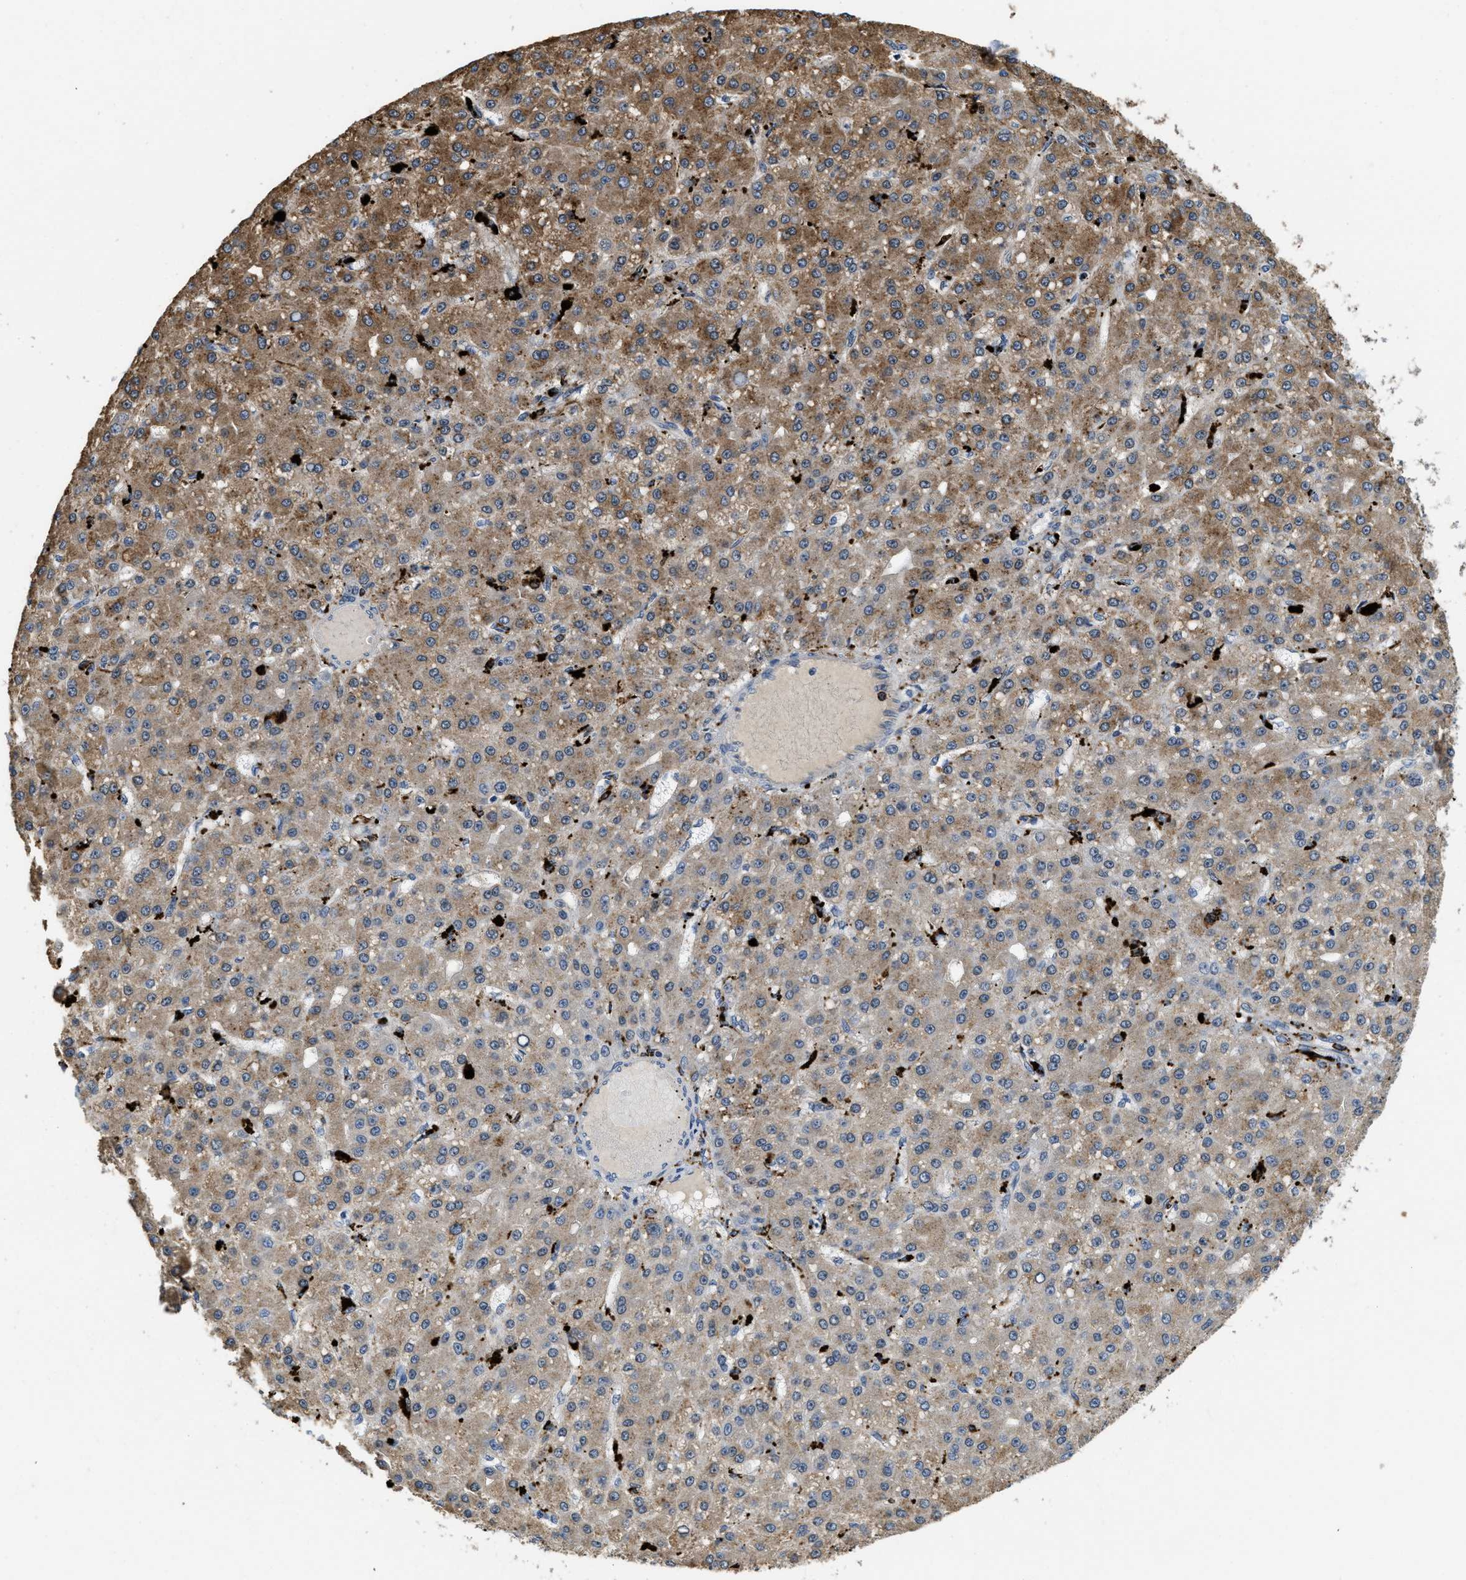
{"staining": {"intensity": "moderate", "quantity": ">75%", "location": "cytoplasmic/membranous"}, "tissue": "liver cancer", "cell_type": "Tumor cells", "image_type": "cancer", "snomed": [{"axis": "morphology", "description": "Carcinoma, Hepatocellular, NOS"}, {"axis": "topography", "description": "Liver"}], "caption": "Human liver hepatocellular carcinoma stained with a protein marker reveals moderate staining in tumor cells.", "gene": "BMPR2", "patient": {"sex": "male", "age": 67}}